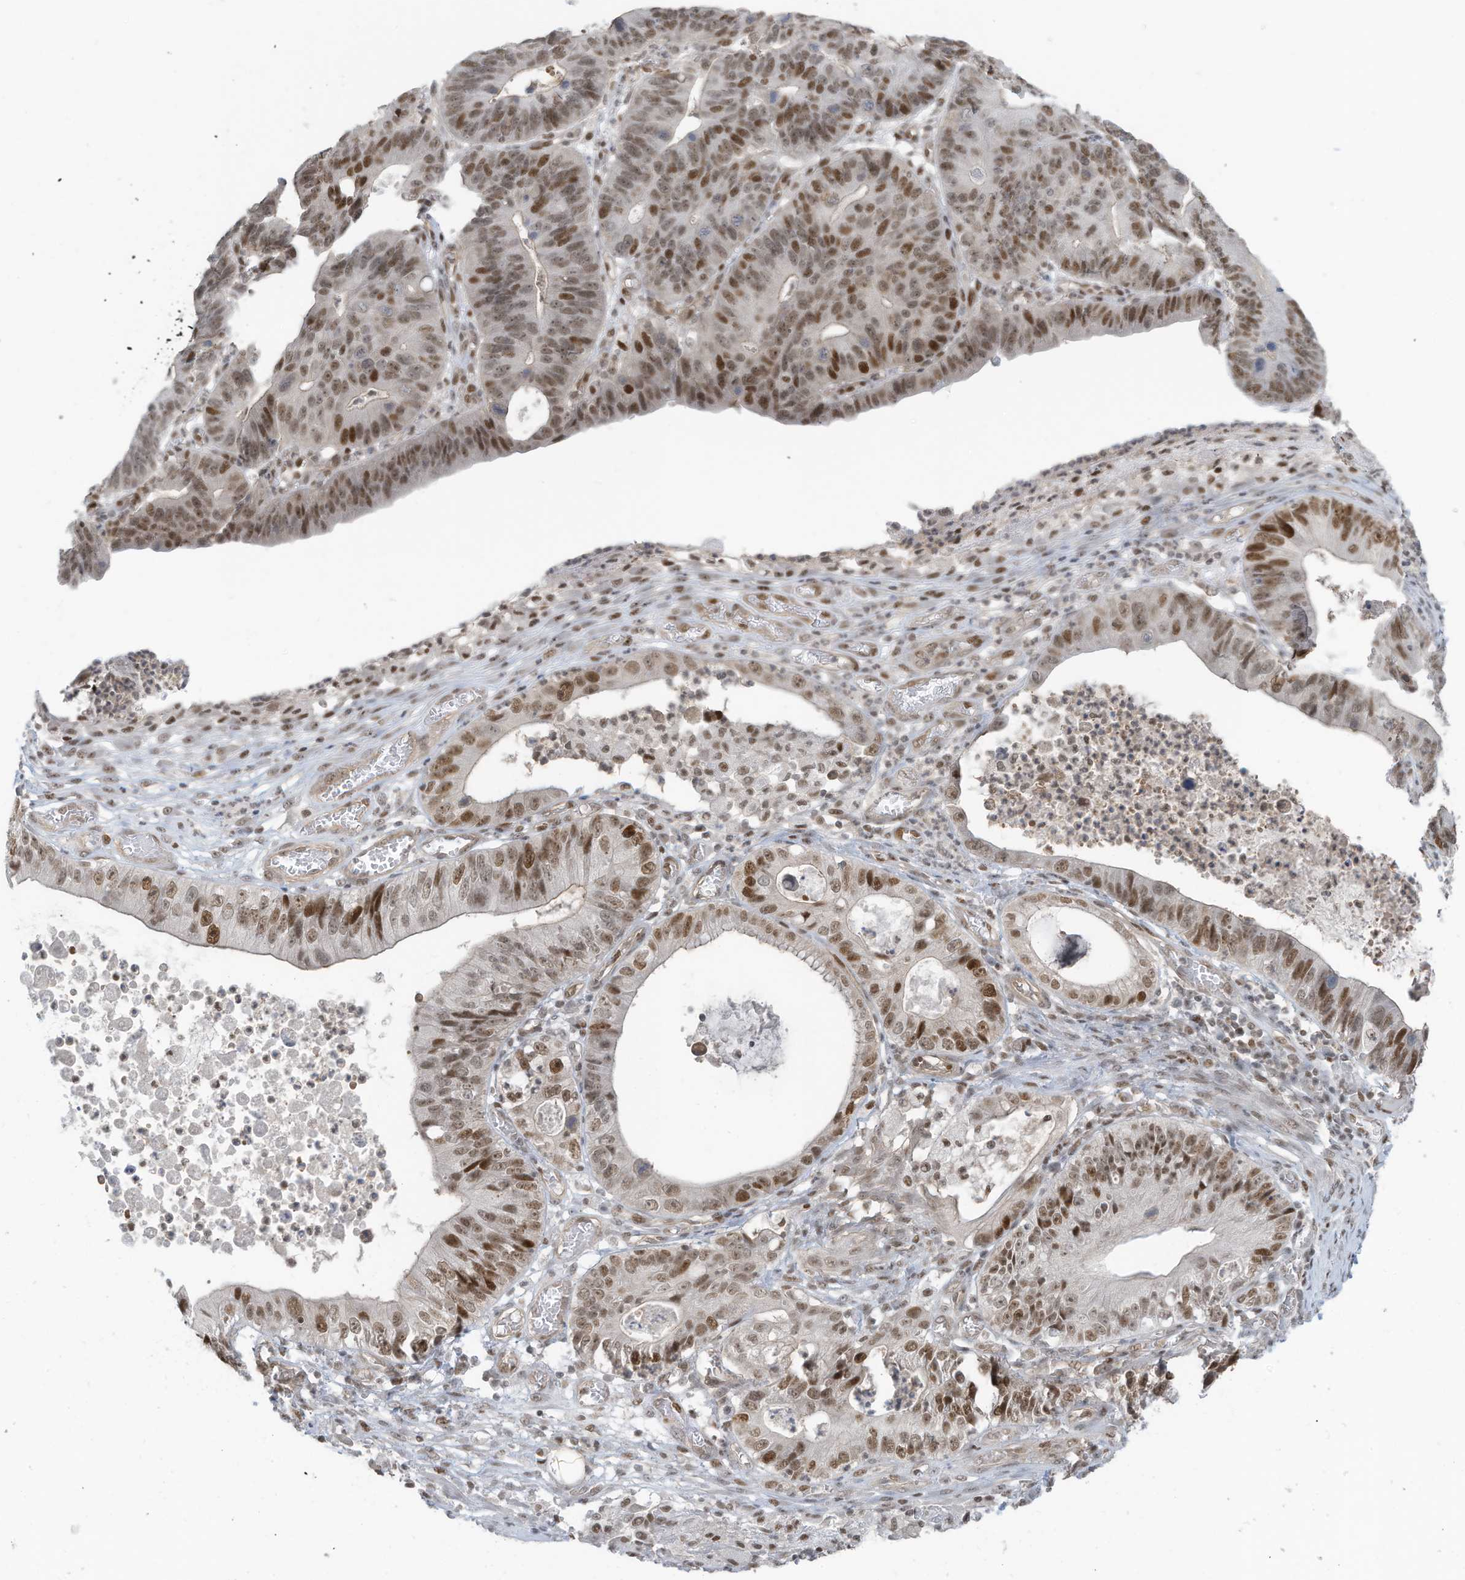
{"staining": {"intensity": "strong", "quantity": "25%-75%", "location": "nuclear"}, "tissue": "stomach cancer", "cell_type": "Tumor cells", "image_type": "cancer", "snomed": [{"axis": "morphology", "description": "Adenocarcinoma, NOS"}, {"axis": "topography", "description": "Stomach"}], "caption": "A brown stain highlights strong nuclear positivity of a protein in stomach cancer tumor cells.", "gene": "DBR1", "patient": {"sex": "male", "age": 59}}